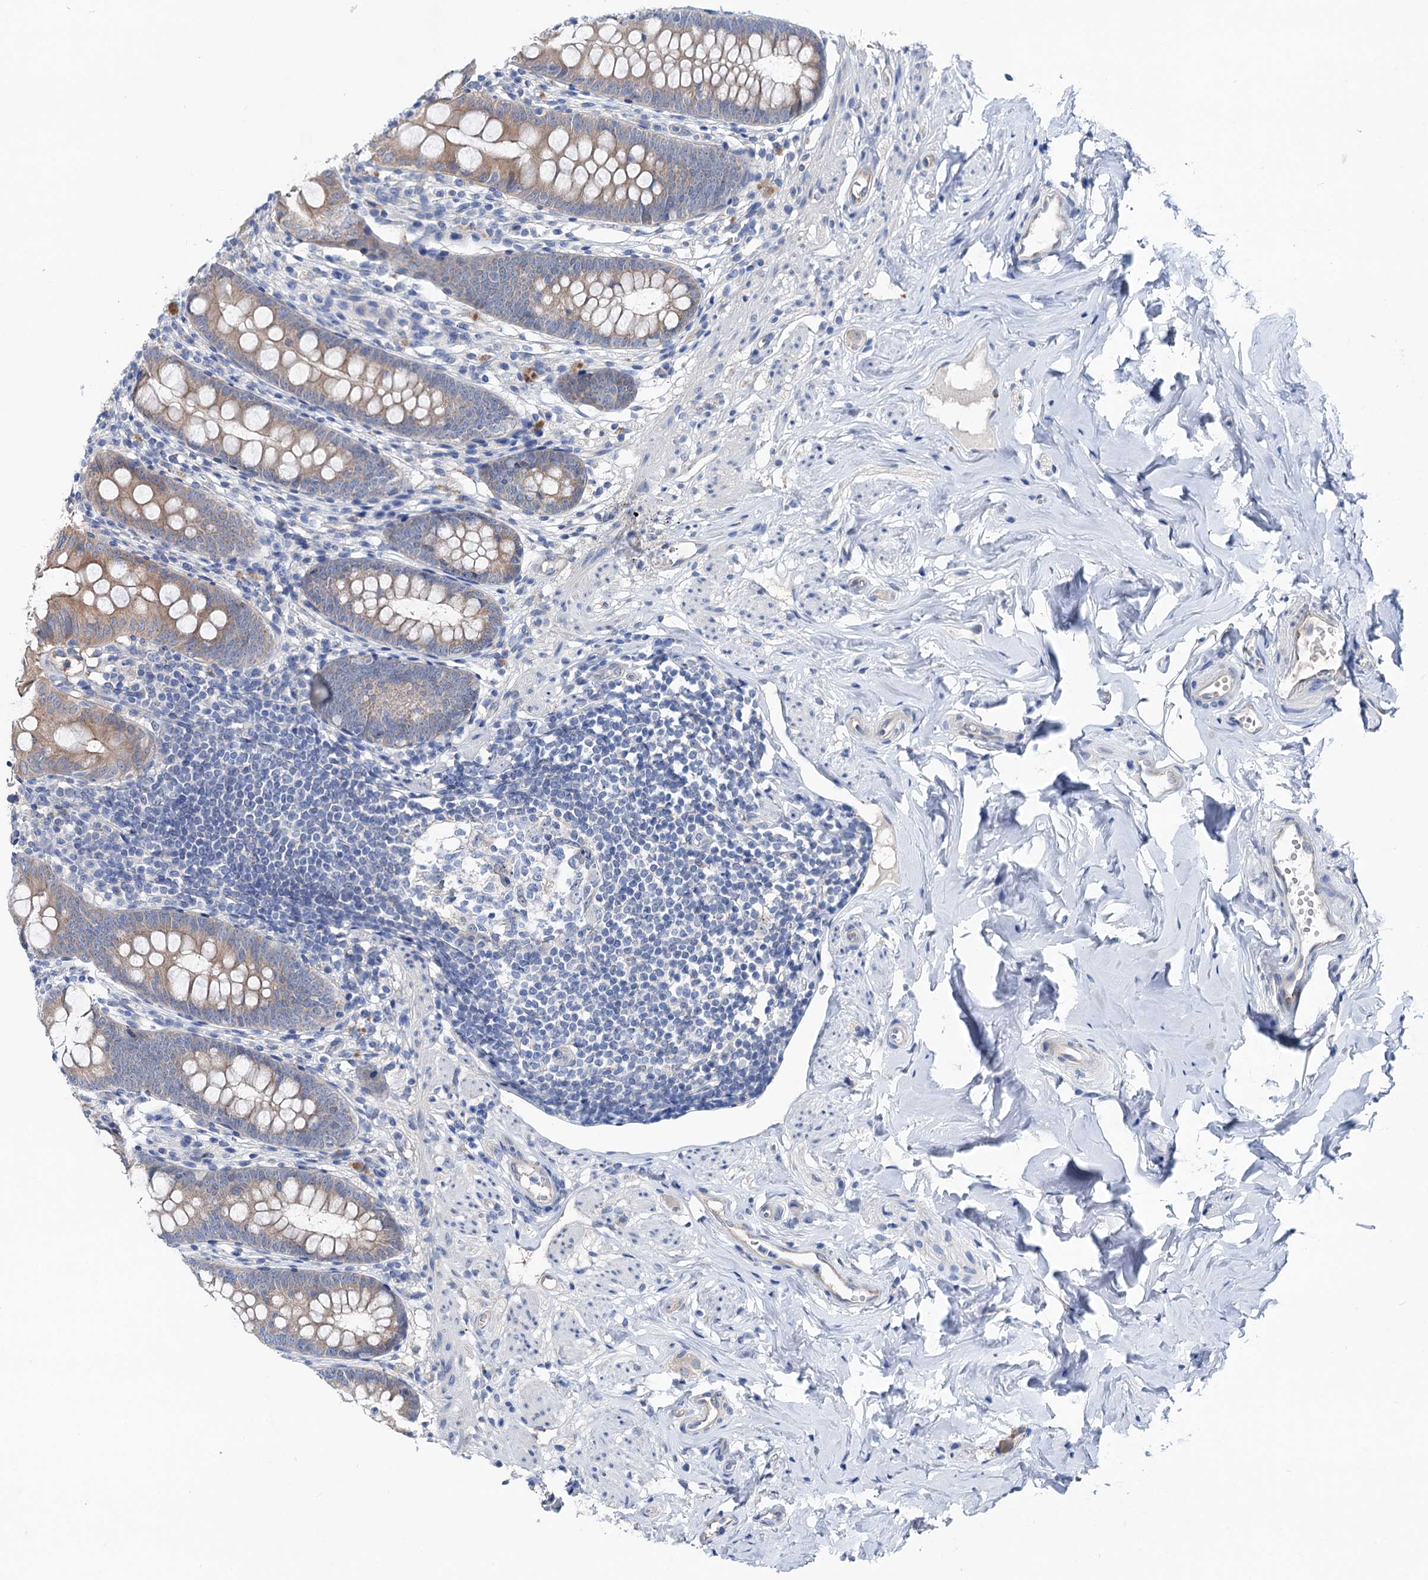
{"staining": {"intensity": "moderate", "quantity": "25%-75%", "location": "cytoplasmic/membranous"}, "tissue": "appendix", "cell_type": "Glandular cells", "image_type": "normal", "snomed": [{"axis": "morphology", "description": "Normal tissue, NOS"}, {"axis": "topography", "description": "Appendix"}], "caption": "Immunohistochemical staining of benign appendix shows moderate cytoplasmic/membranous protein staining in about 25%-75% of glandular cells. (brown staining indicates protein expression, while blue staining denotes nuclei).", "gene": "SHROOM1", "patient": {"sex": "female", "age": 51}}